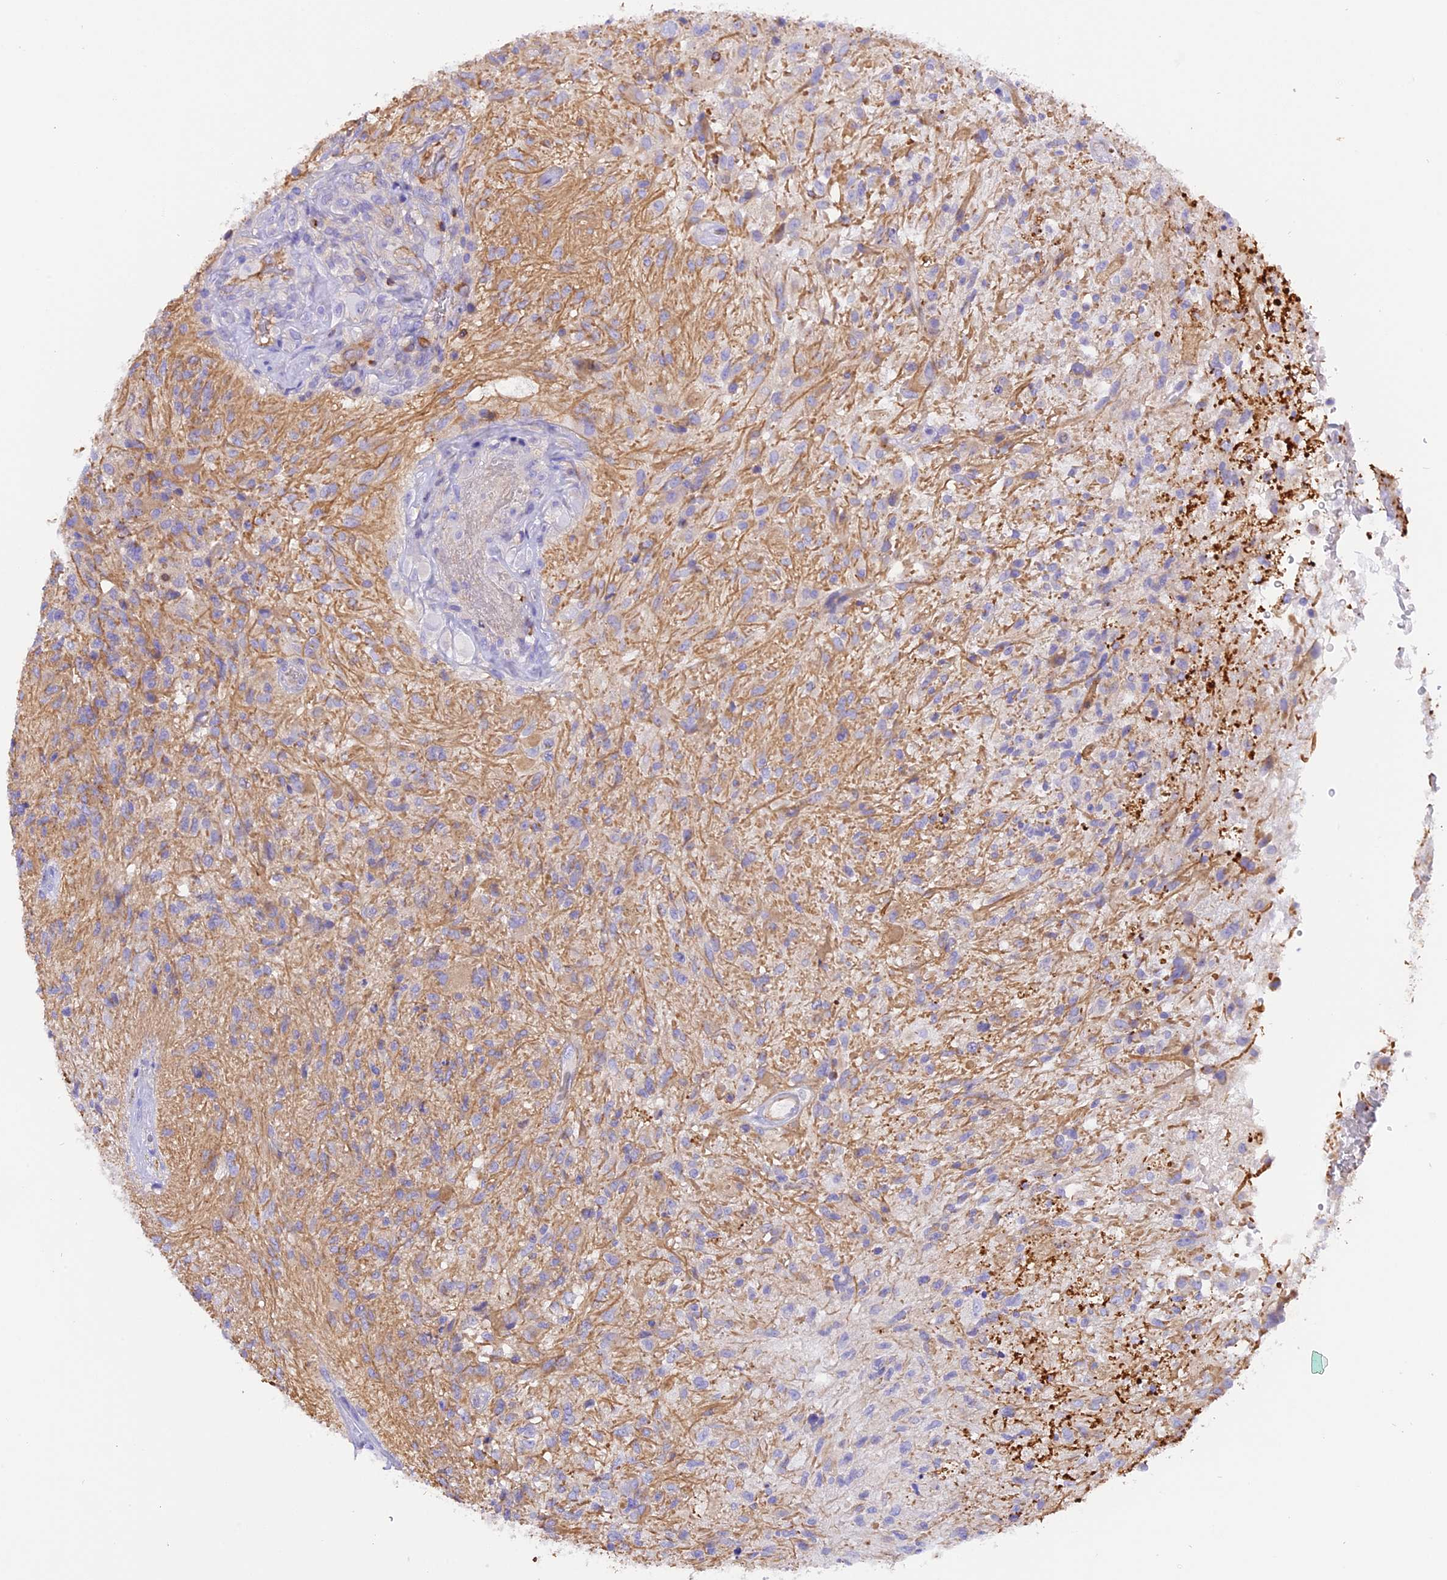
{"staining": {"intensity": "negative", "quantity": "none", "location": "none"}, "tissue": "glioma", "cell_type": "Tumor cells", "image_type": "cancer", "snomed": [{"axis": "morphology", "description": "Glioma, malignant, High grade"}, {"axis": "topography", "description": "Brain"}], "caption": "Immunohistochemical staining of human malignant glioma (high-grade) displays no significant staining in tumor cells.", "gene": "FAM193A", "patient": {"sex": "male", "age": 56}}